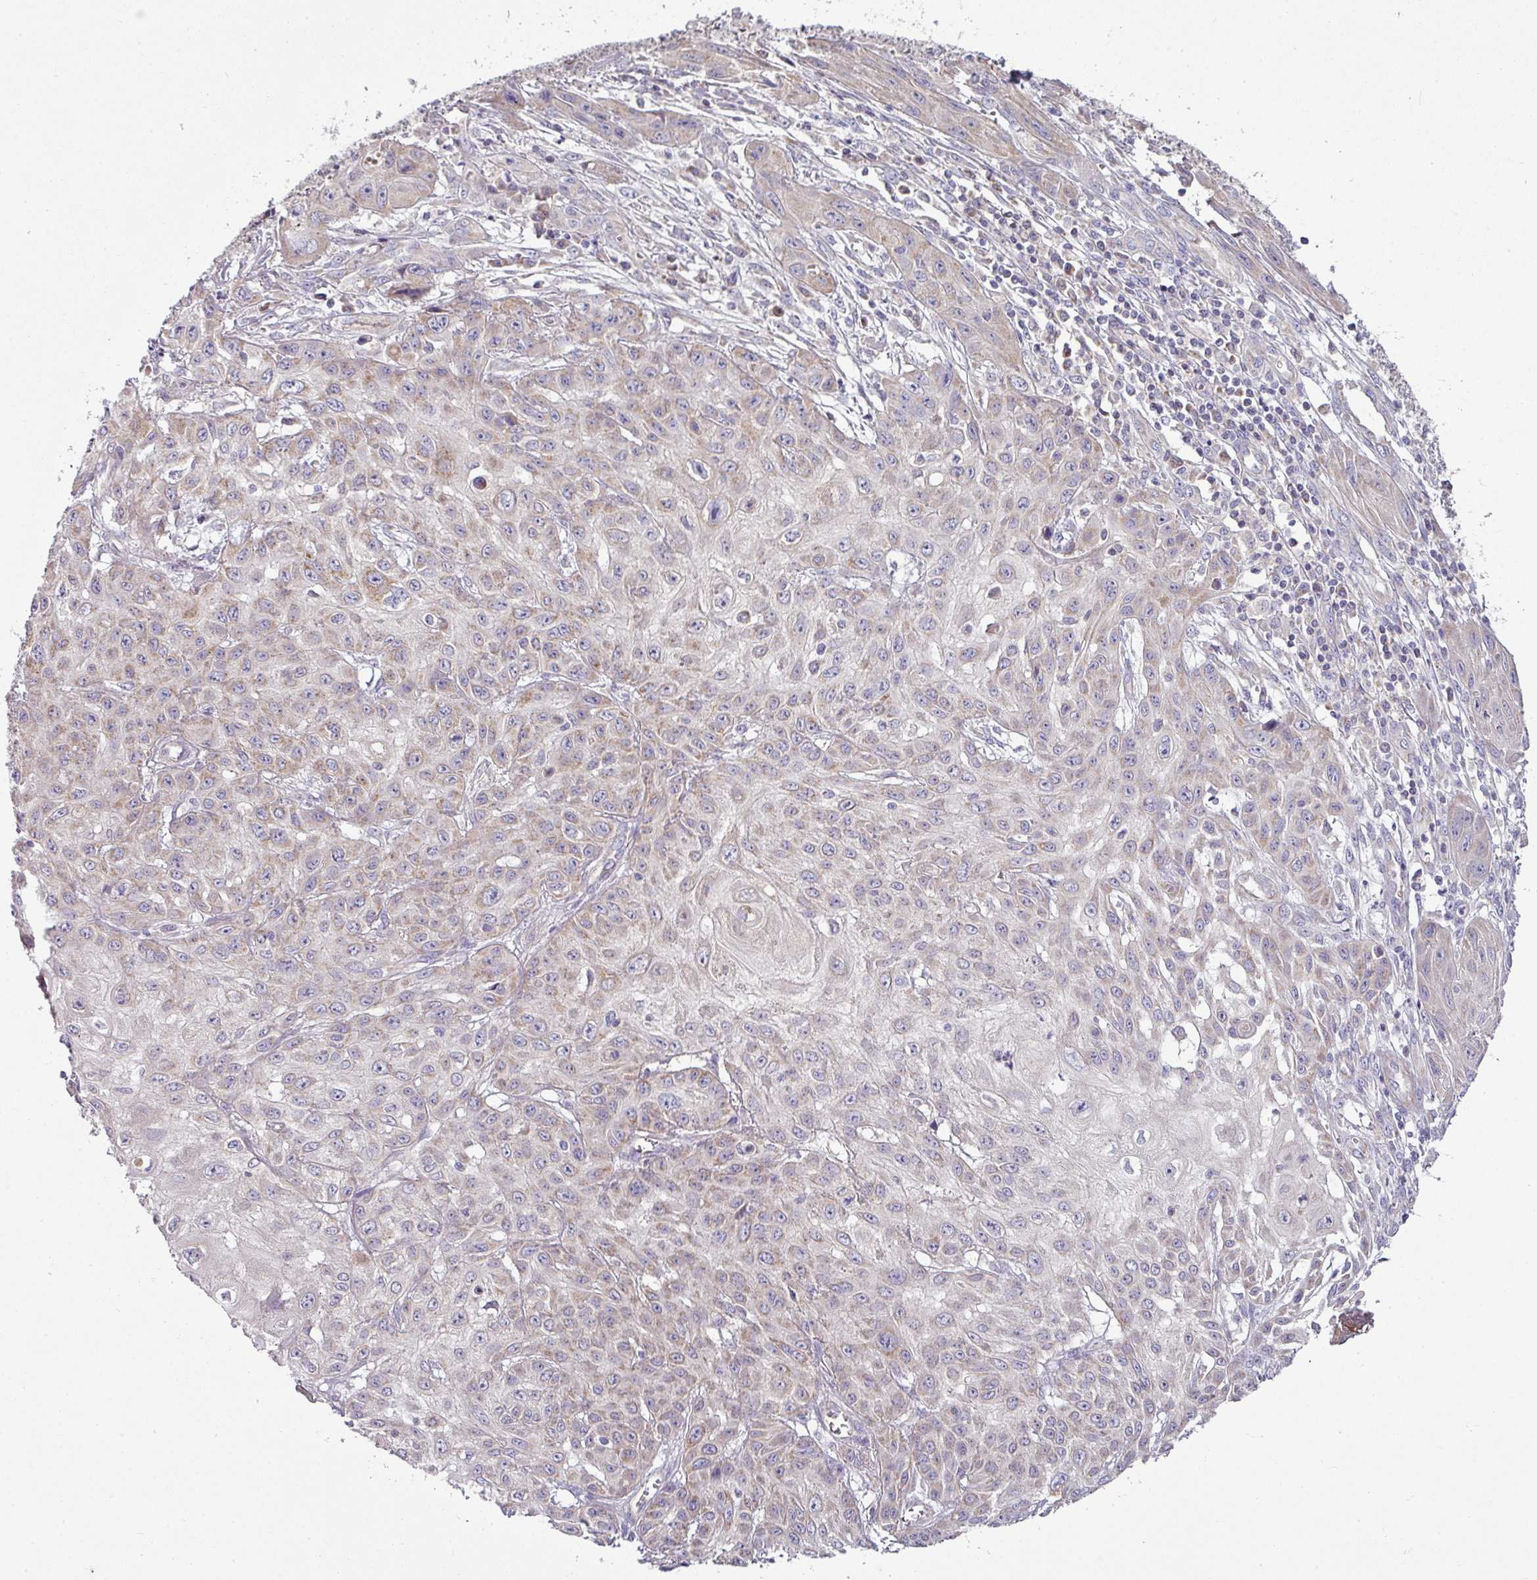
{"staining": {"intensity": "weak", "quantity": "25%-75%", "location": "cytoplasmic/membranous"}, "tissue": "skin cancer", "cell_type": "Tumor cells", "image_type": "cancer", "snomed": [{"axis": "morphology", "description": "Squamous cell carcinoma, NOS"}, {"axis": "topography", "description": "Skin"}, {"axis": "topography", "description": "Vulva"}], "caption": "Protein staining of skin cancer tissue reveals weak cytoplasmic/membranous positivity in about 25%-75% of tumor cells.", "gene": "LRRC9", "patient": {"sex": "female", "age": 71}}